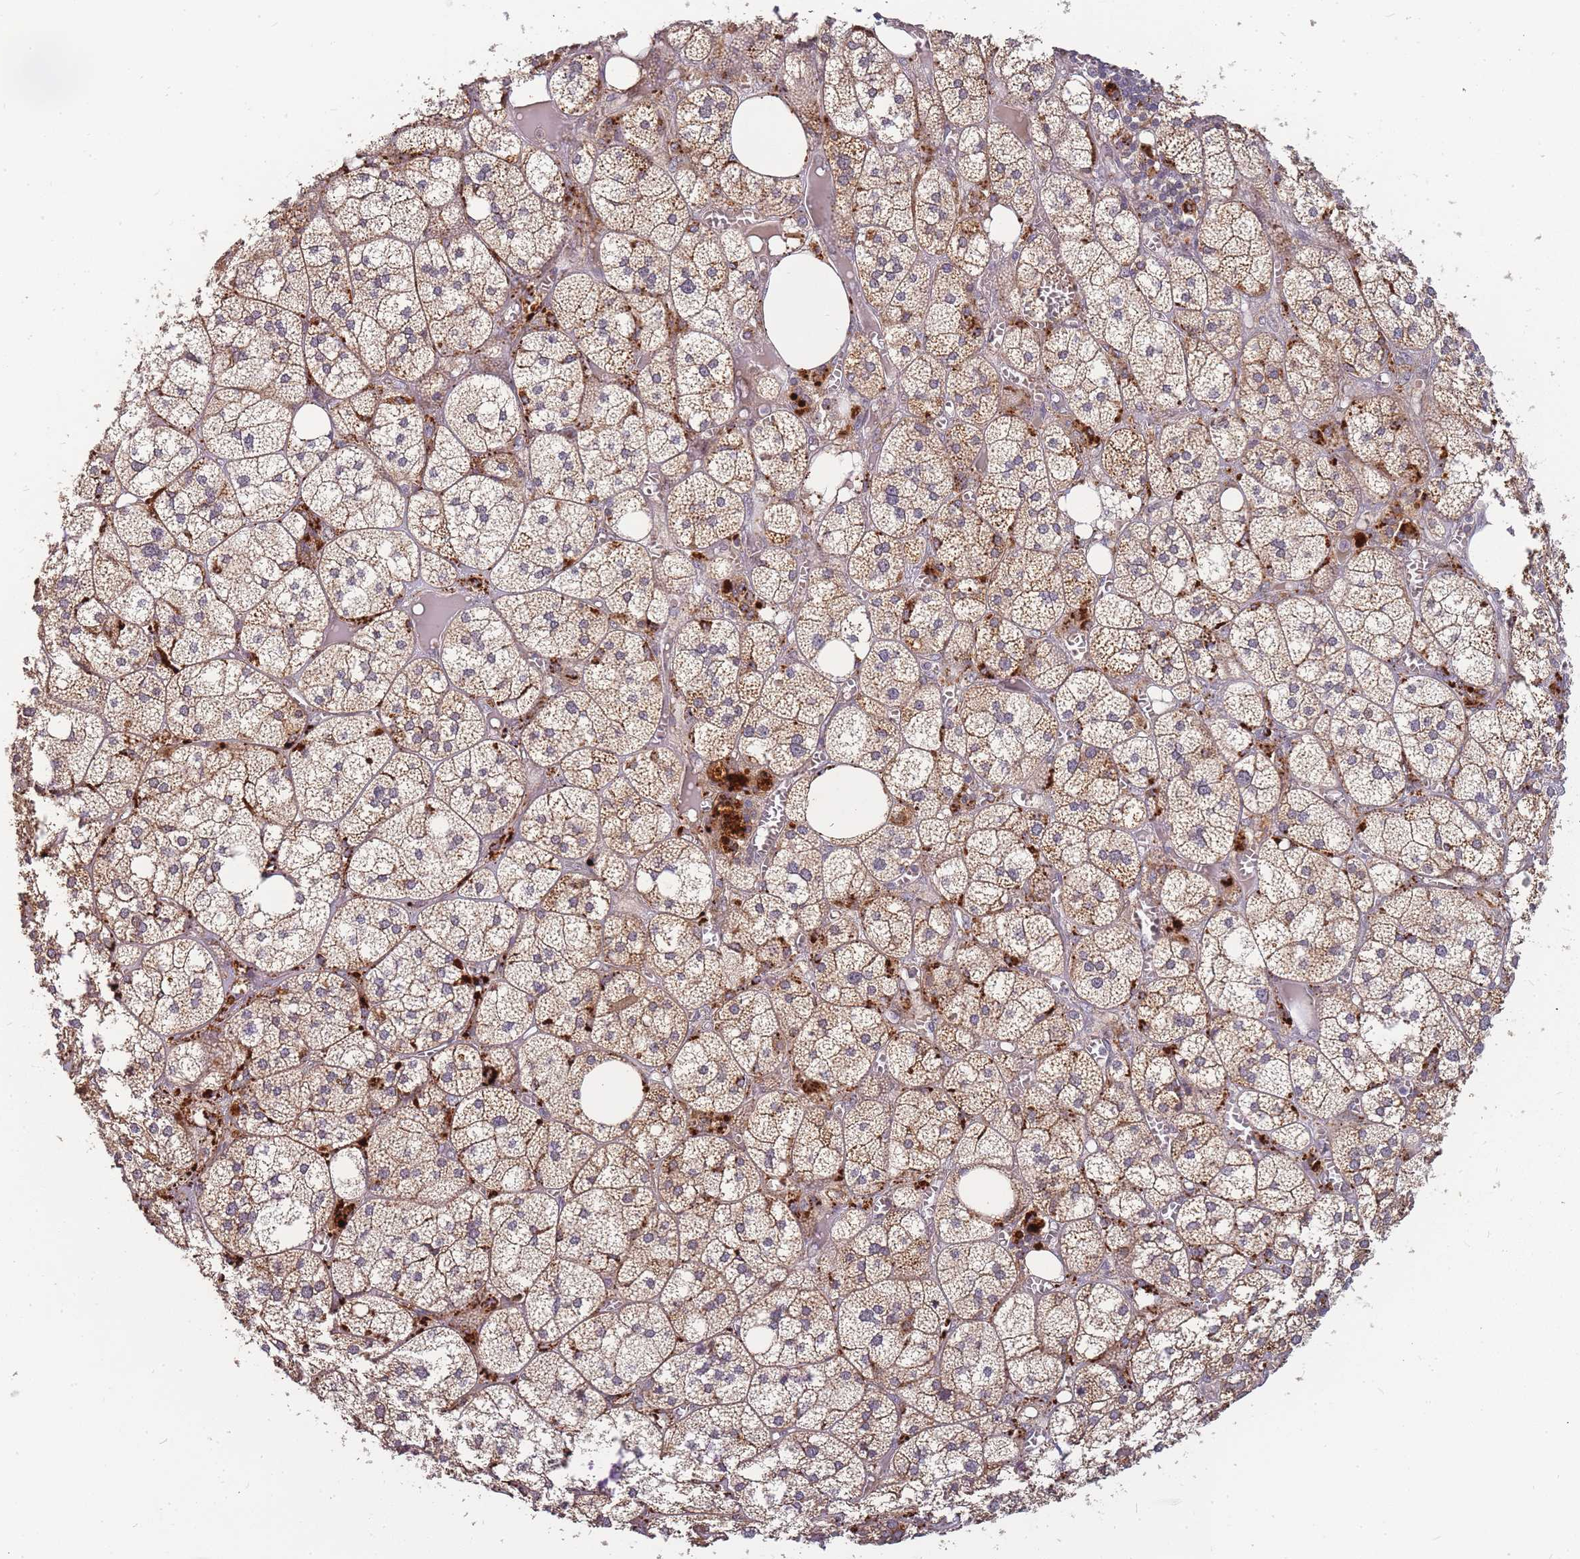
{"staining": {"intensity": "moderate", "quantity": ">75%", "location": "cytoplasmic/membranous"}, "tissue": "adrenal gland", "cell_type": "Glandular cells", "image_type": "normal", "snomed": [{"axis": "morphology", "description": "Normal tissue, NOS"}, {"axis": "topography", "description": "Adrenal gland"}], "caption": "A histopathology image of human adrenal gland stained for a protein shows moderate cytoplasmic/membranous brown staining in glandular cells. (Stains: DAB (3,3'-diaminobenzidine) in brown, nuclei in blue, Microscopy: brightfield microscopy at high magnification).", "gene": "ATG5", "patient": {"sex": "female", "age": 61}}